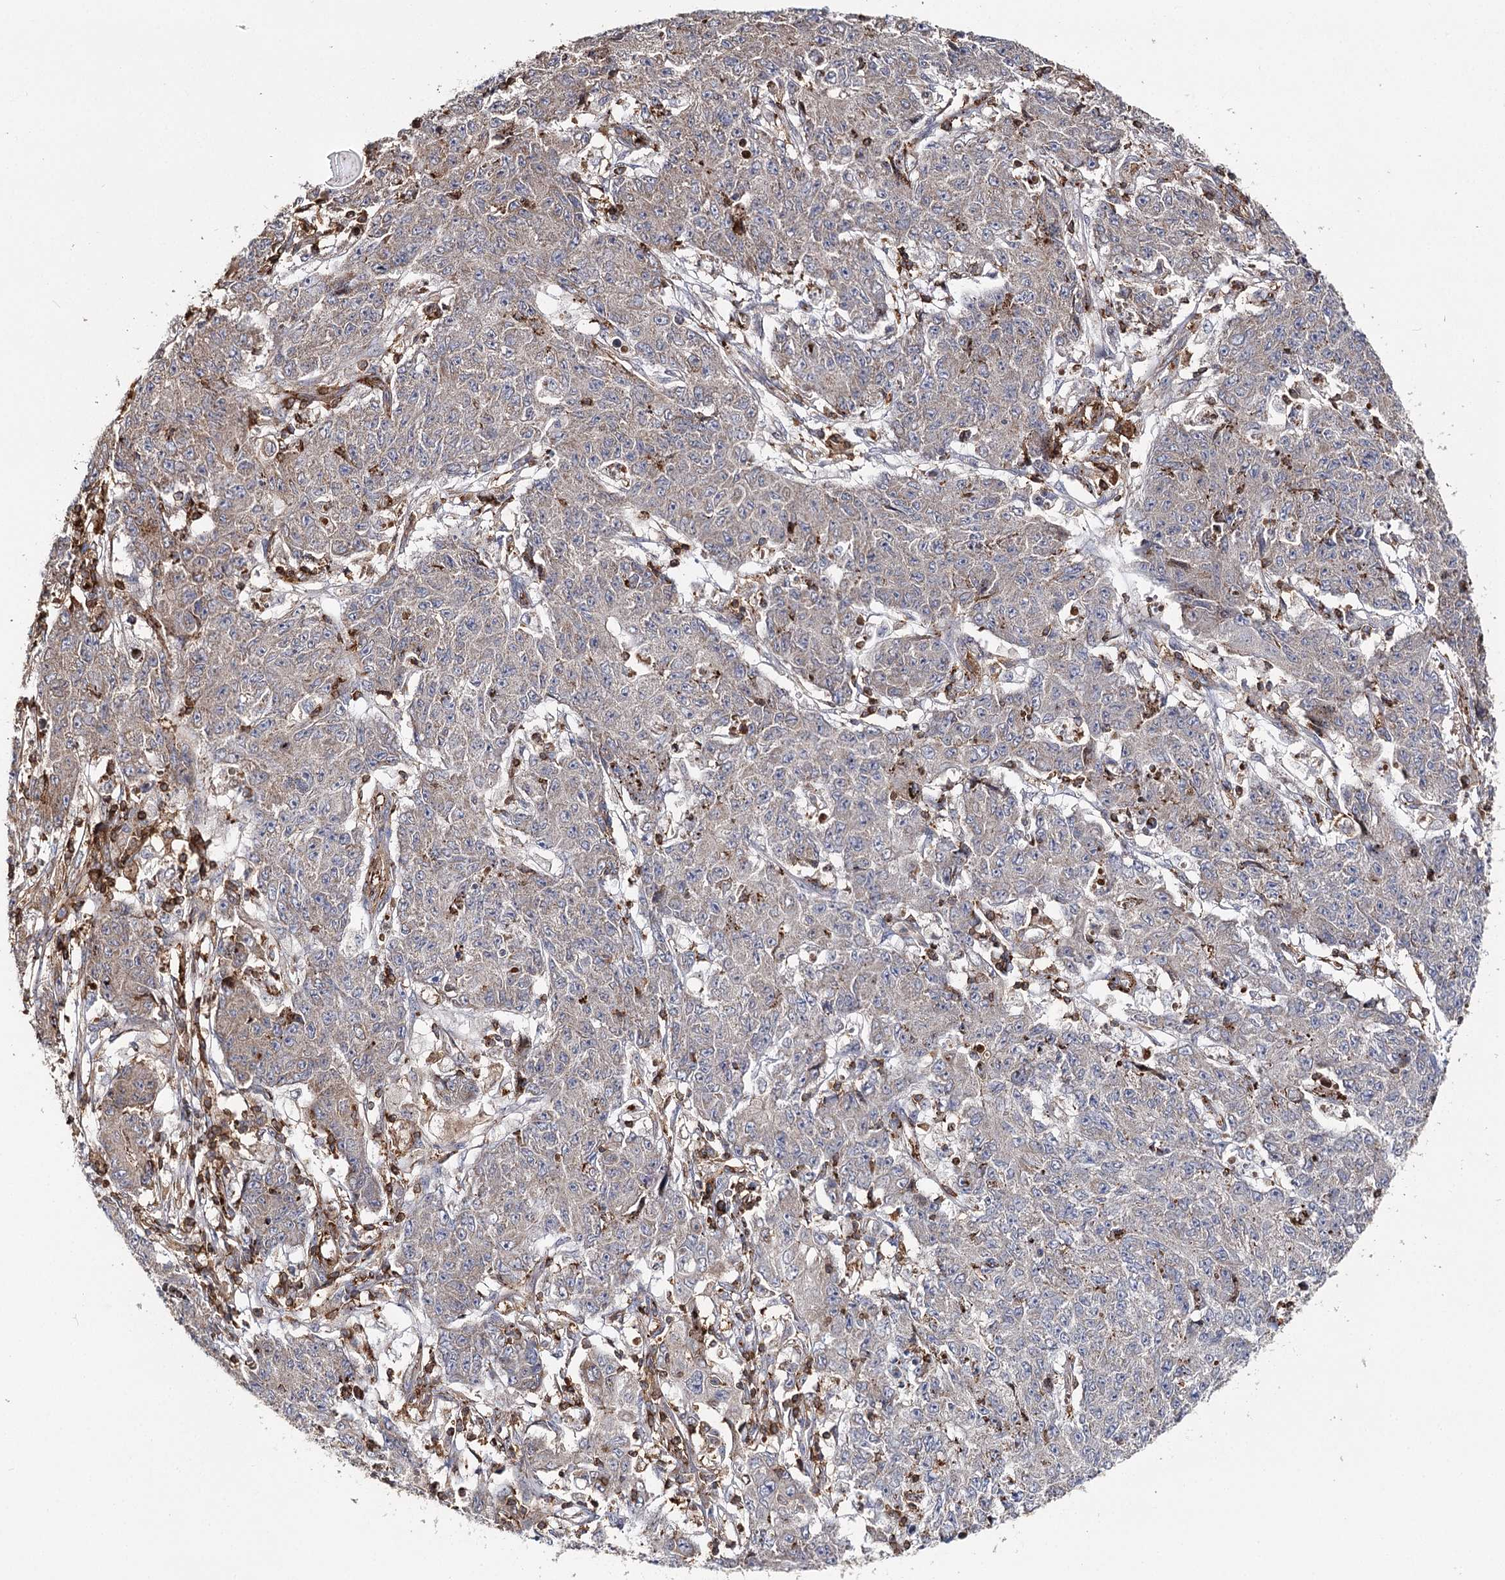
{"staining": {"intensity": "moderate", "quantity": "25%-75%", "location": "cytoplasmic/membranous"}, "tissue": "ovarian cancer", "cell_type": "Tumor cells", "image_type": "cancer", "snomed": [{"axis": "morphology", "description": "Carcinoma, endometroid"}, {"axis": "topography", "description": "Ovary"}], "caption": "Immunohistochemical staining of ovarian cancer shows moderate cytoplasmic/membranous protein expression in about 25%-75% of tumor cells.", "gene": "SEC24B", "patient": {"sex": "female", "age": 42}}